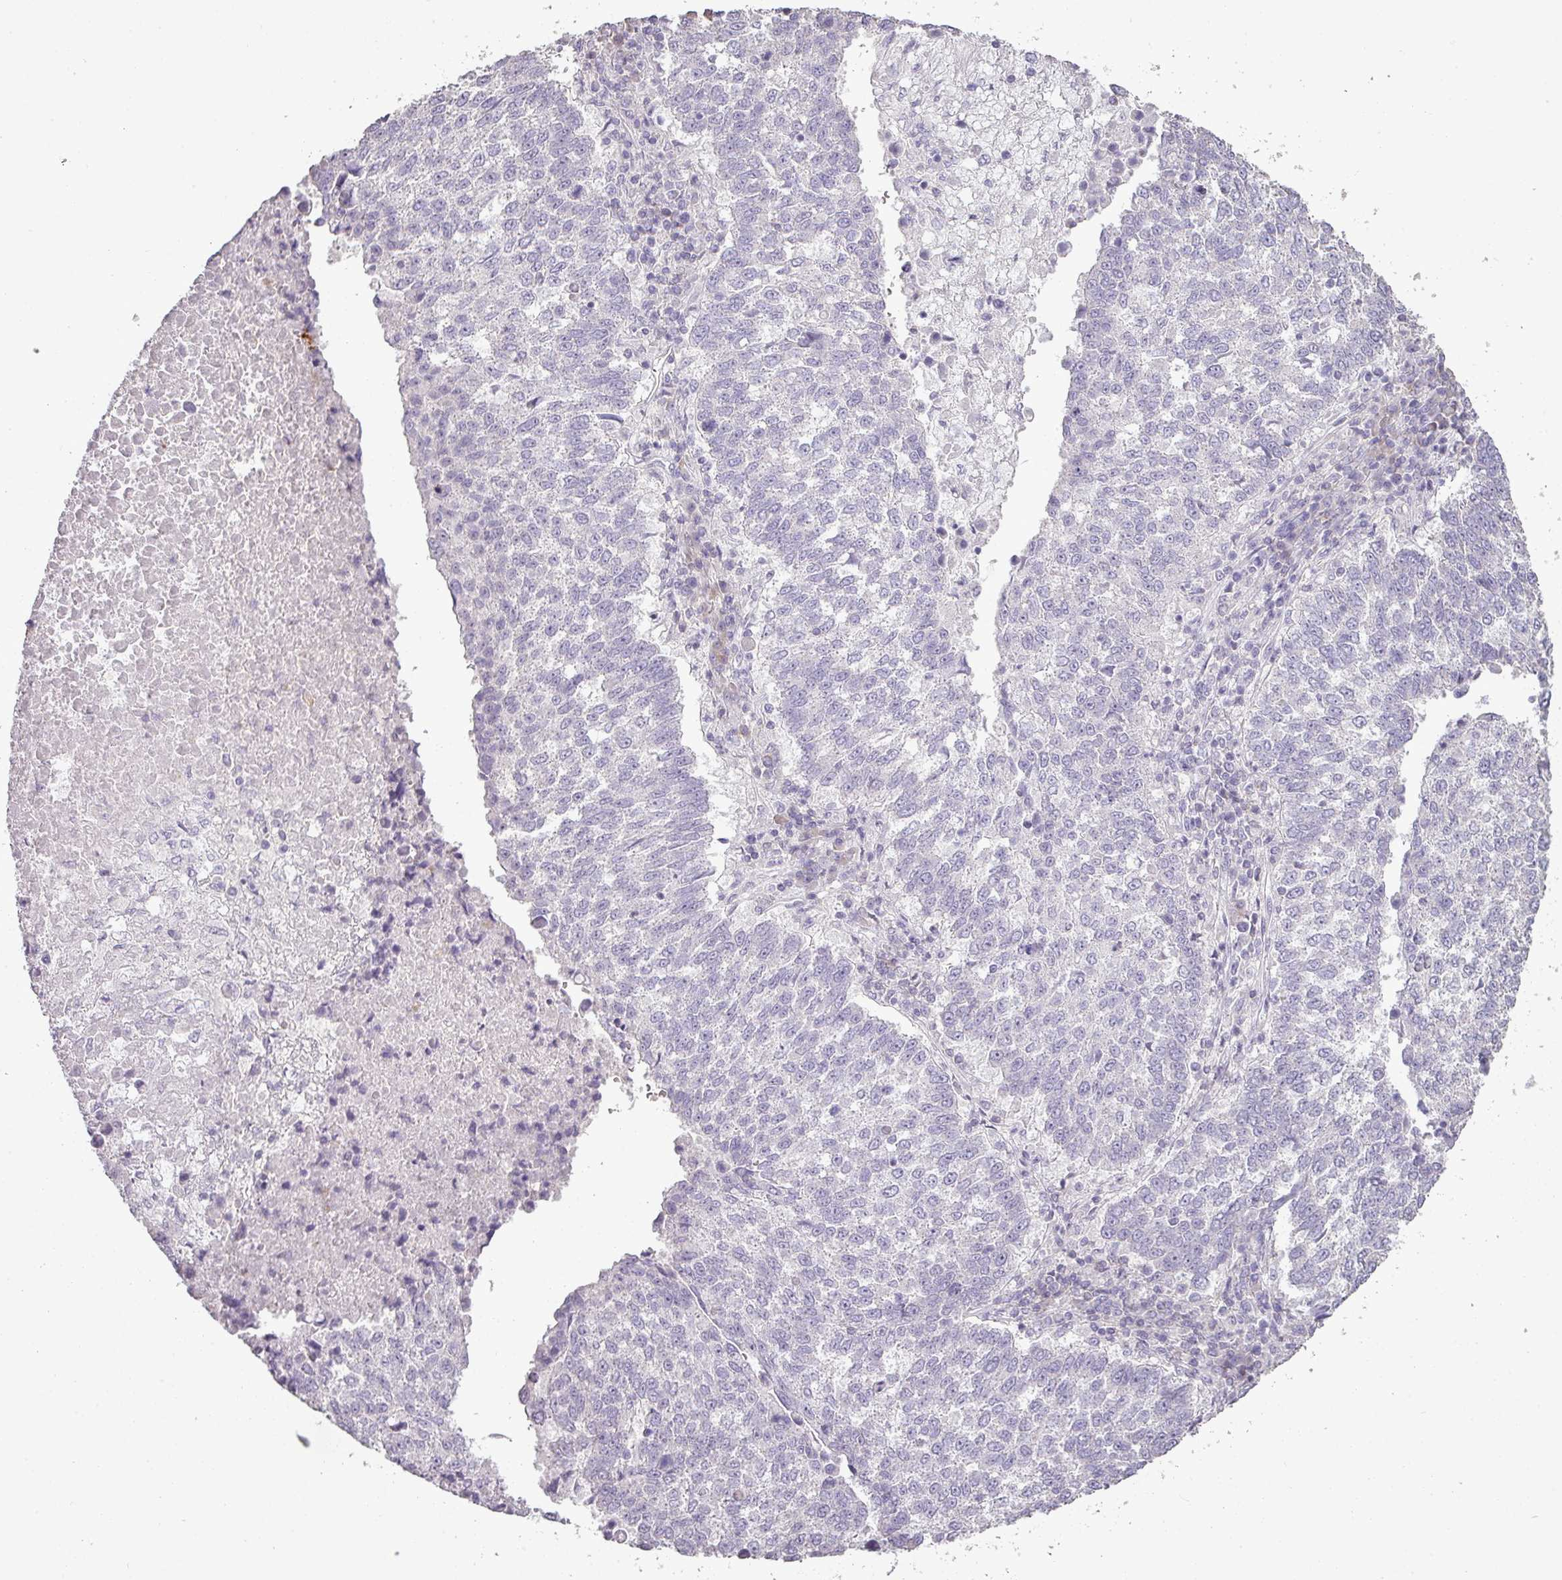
{"staining": {"intensity": "negative", "quantity": "none", "location": "none"}, "tissue": "lung cancer", "cell_type": "Tumor cells", "image_type": "cancer", "snomed": [{"axis": "morphology", "description": "Squamous cell carcinoma, NOS"}, {"axis": "topography", "description": "Lung"}], "caption": "The immunohistochemistry image has no significant expression in tumor cells of squamous cell carcinoma (lung) tissue.", "gene": "LY9", "patient": {"sex": "male", "age": 73}}